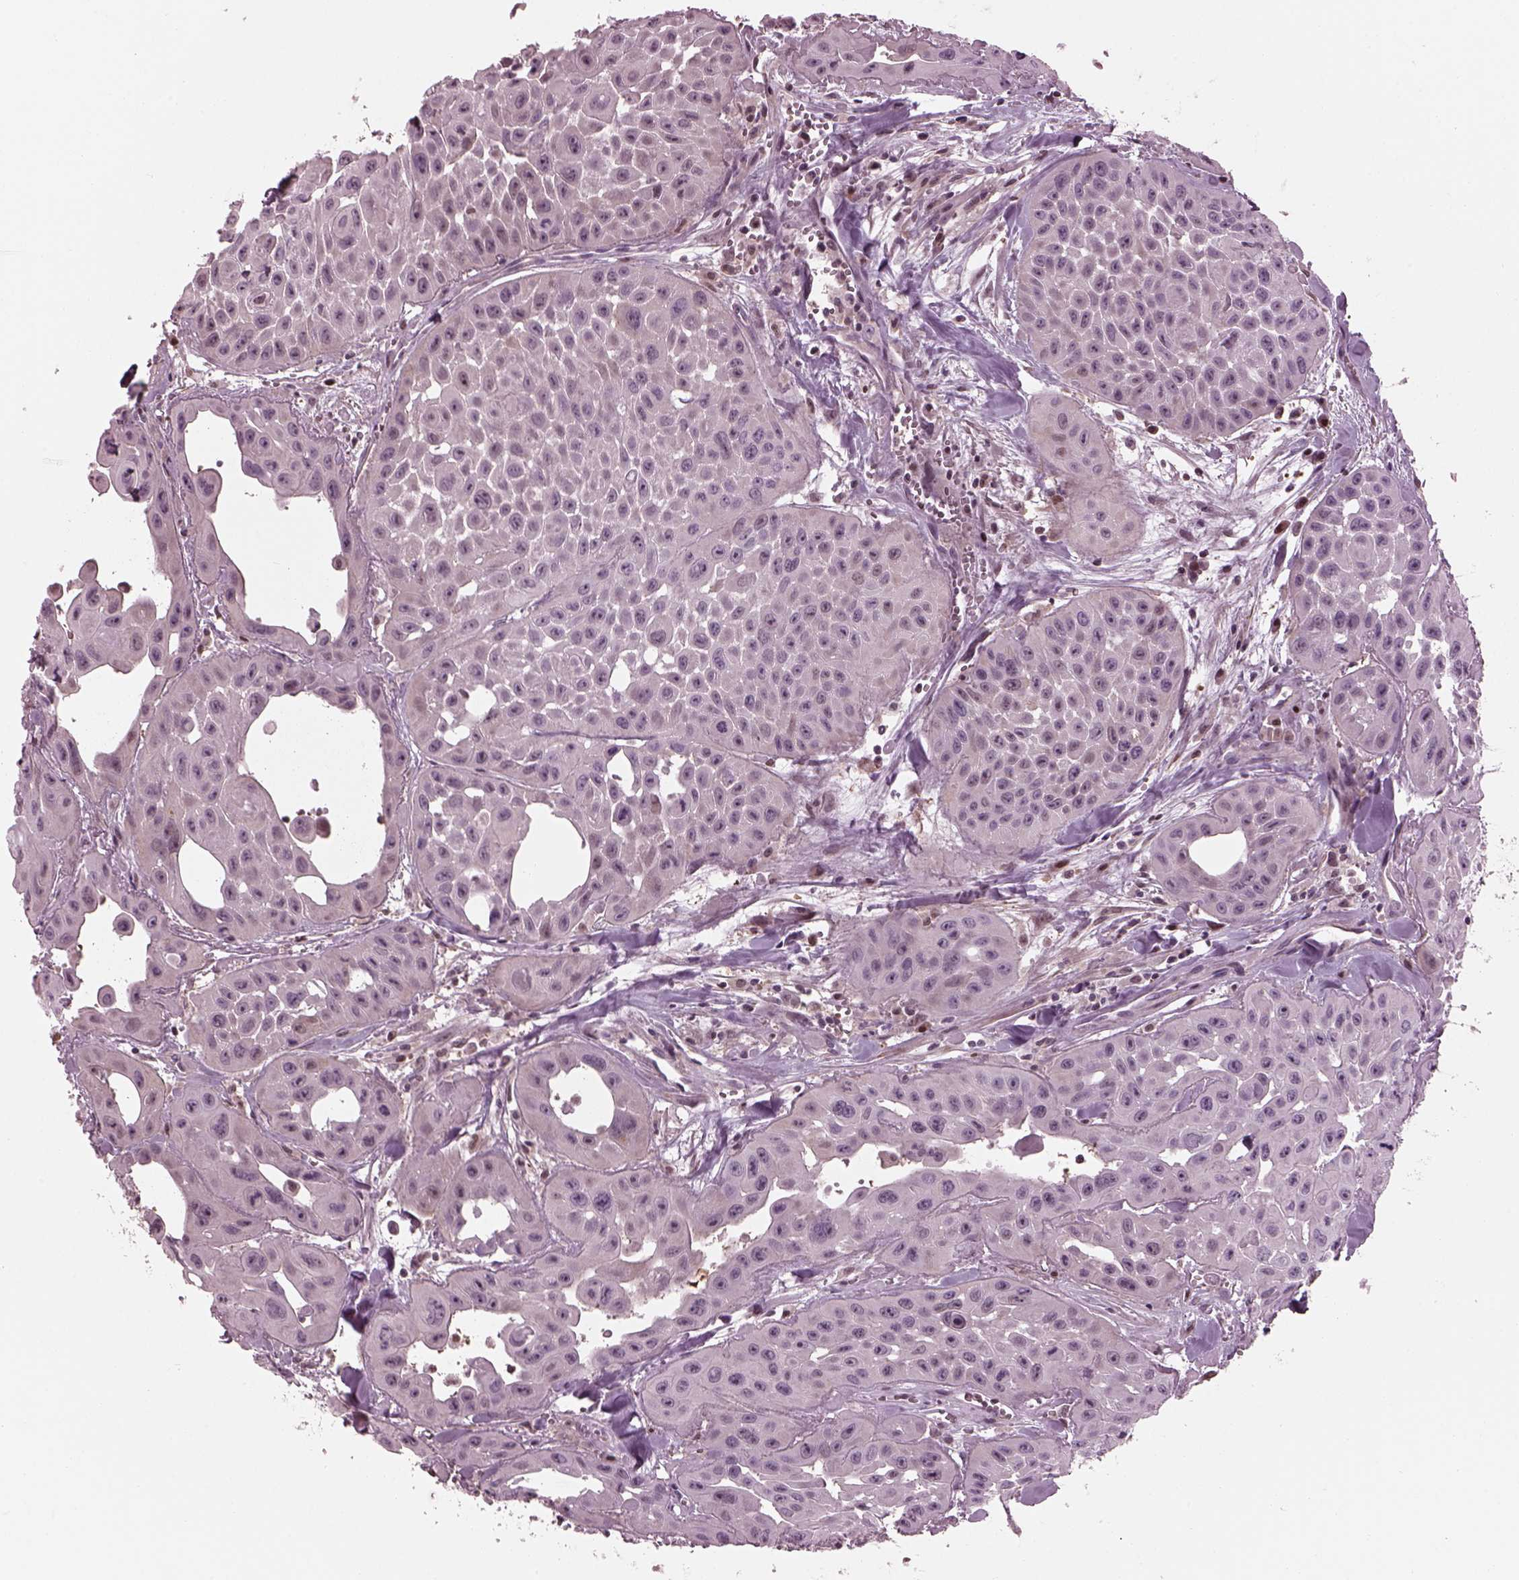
{"staining": {"intensity": "negative", "quantity": "none", "location": "none"}, "tissue": "head and neck cancer", "cell_type": "Tumor cells", "image_type": "cancer", "snomed": [{"axis": "morphology", "description": "Adenocarcinoma, NOS"}, {"axis": "topography", "description": "Head-Neck"}], "caption": "An IHC image of head and neck cancer is shown. There is no staining in tumor cells of head and neck cancer.", "gene": "BFSP1", "patient": {"sex": "male", "age": 73}}